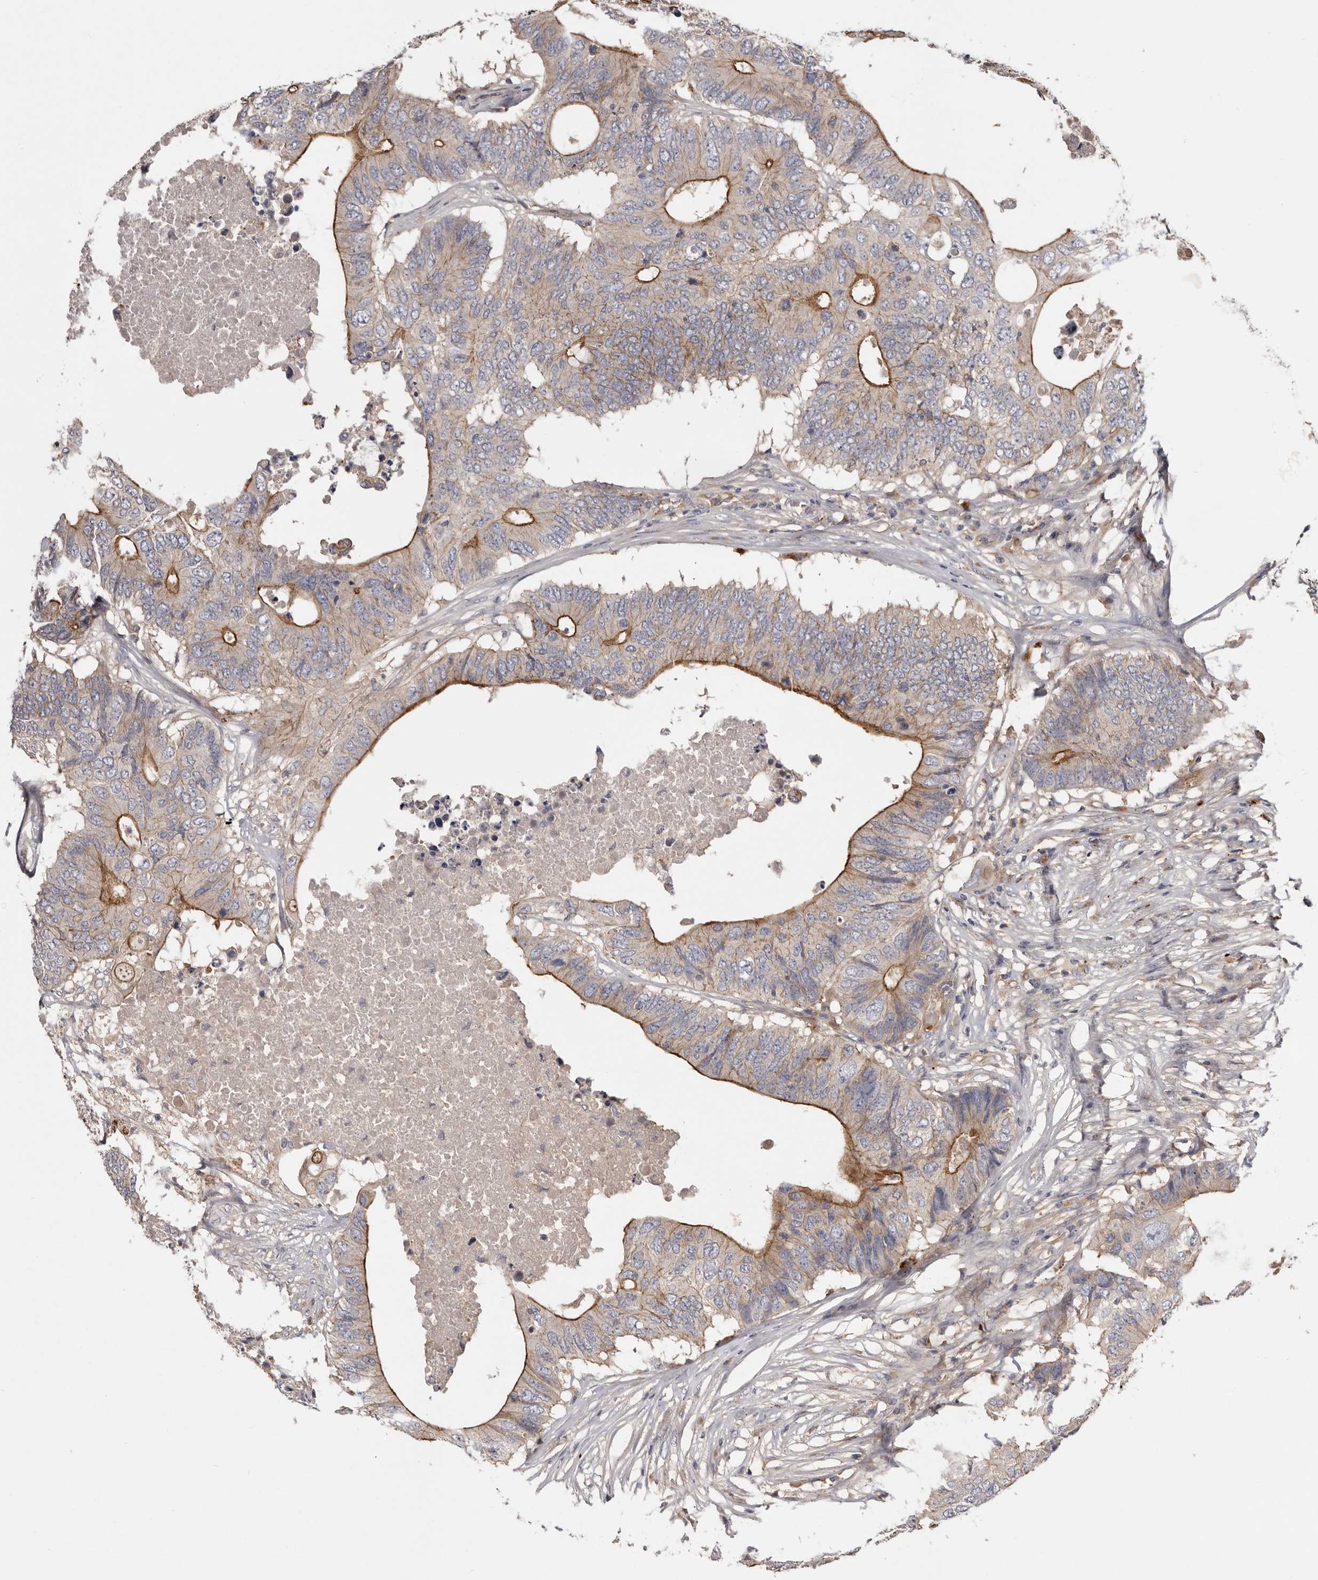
{"staining": {"intensity": "moderate", "quantity": "25%-75%", "location": "cytoplasmic/membranous"}, "tissue": "colorectal cancer", "cell_type": "Tumor cells", "image_type": "cancer", "snomed": [{"axis": "morphology", "description": "Adenocarcinoma, NOS"}, {"axis": "topography", "description": "Colon"}], "caption": "High-magnification brightfield microscopy of colorectal cancer stained with DAB (brown) and counterstained with hematoxylin (blue). tumor cells exhibit moderate cytoplasmic/membranous positivity is seen in approximately25%-75% of cells.", "gene": "INKA2", "patient": {"sex": "male", "age": 71}}